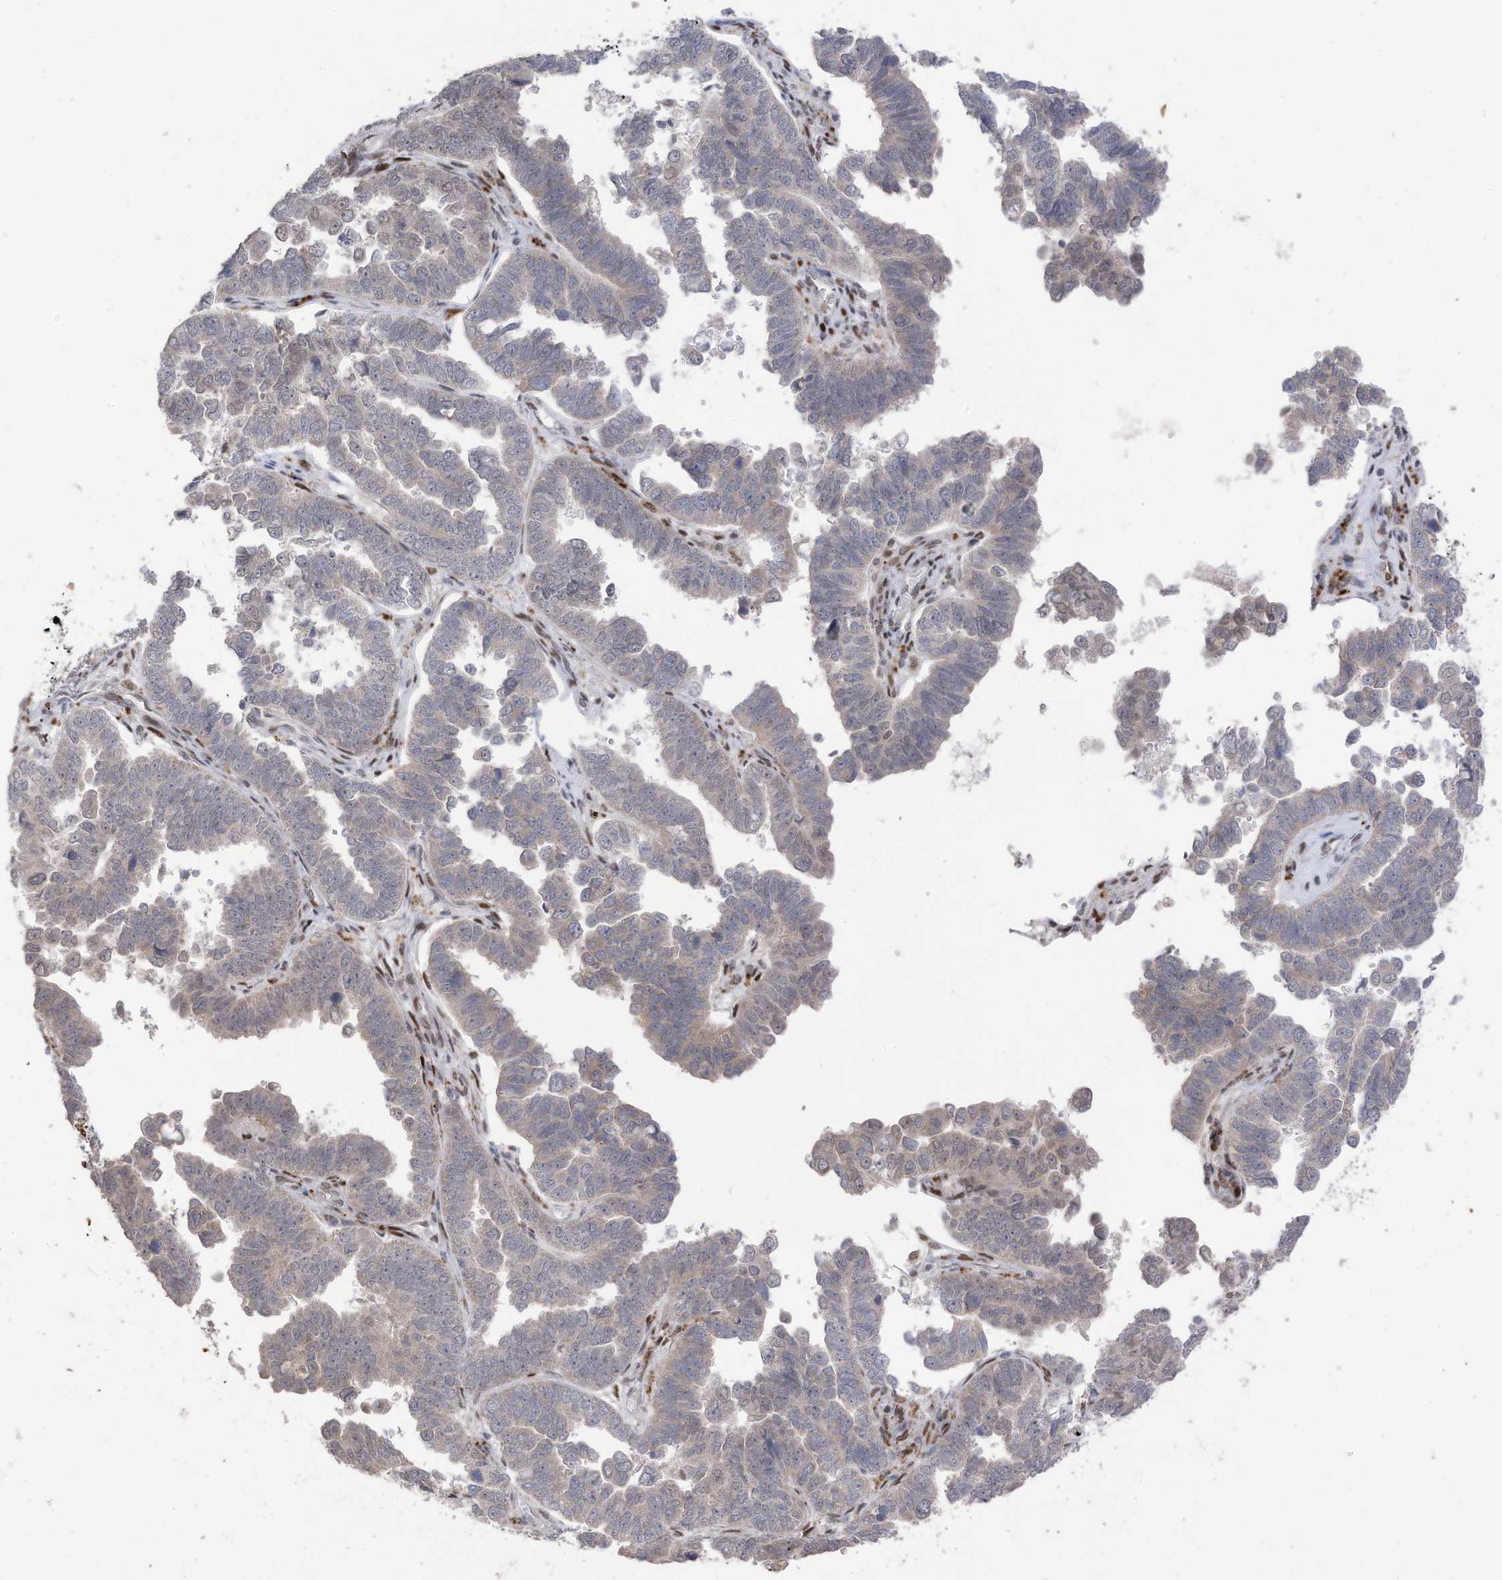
{"staining": {"intensity": "negative", "quantity": "none", "location": "none"}, "tissue": "endometrial cancer", "cell_type": "Tumor cells", "image_type": "cancer", "snomed": [{"axis": "morphology", "description": "Adenocarcinoma, NOS"}, {"axis": "topography", "description": "Endometrium"}], "caption": "A photomicrograph of adenocarcinoma (endometrial) stained for a protein demonstrates no brown staining in tumor cells. (DAB IHC visualized using brightfield microscopy, high magnification).", "gene": "RABL3", "patient": {"sex": "female", "age": 75}}